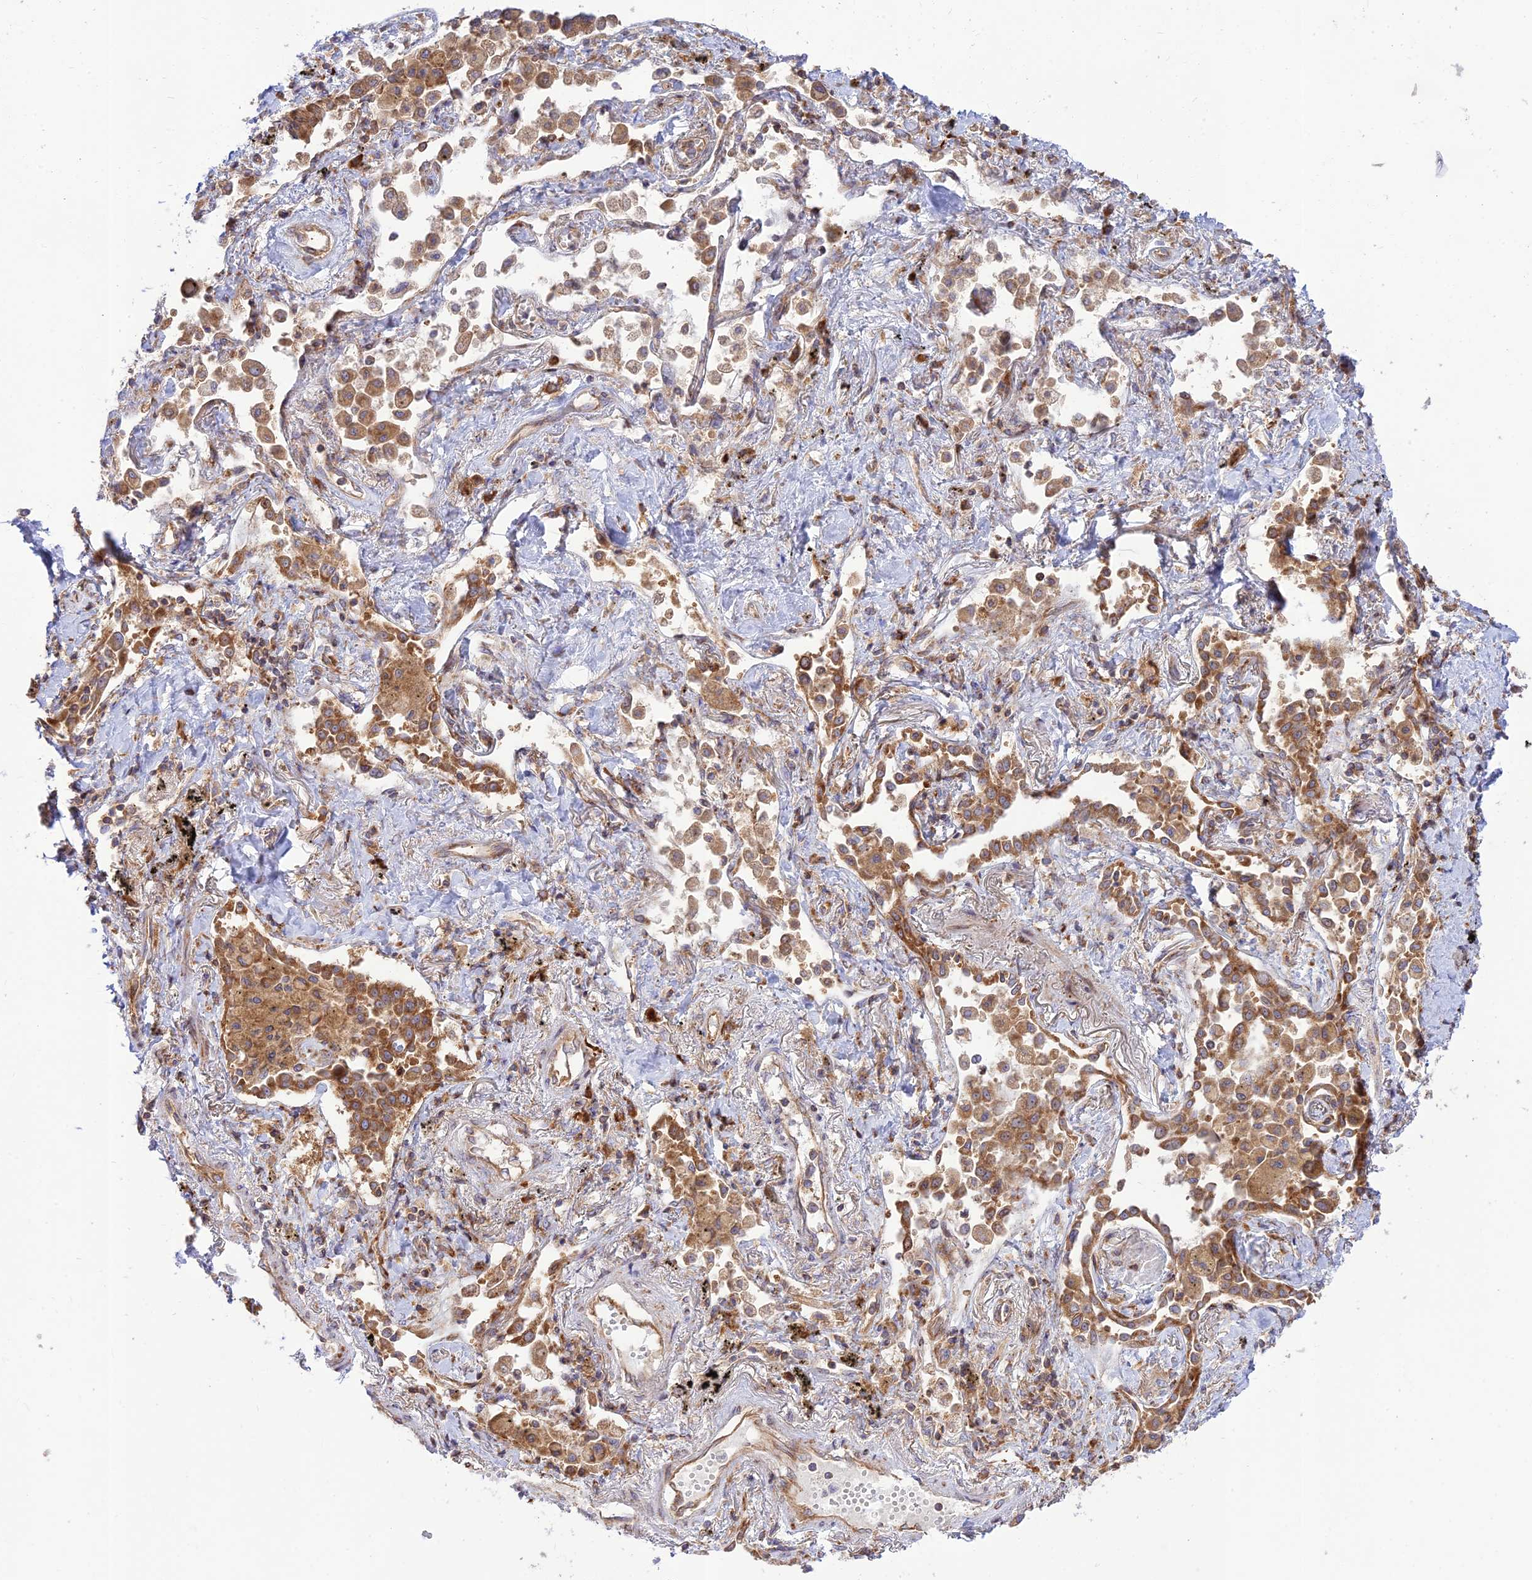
{"staining": {"intensity": "moderate", "quantity": ">75%", "location": "cytoplasmic/membranous"}, "tissue": "lung cancer", "cell_type": "Tumor cells", "image_type": "cancer", "snomed": [{"axis": "morphology", "description": "Adenocarcinoma, NOS"}, {"axis": "topography", "description": "Lung"}], "caption": "Tumor cells reveal medium levels of moderate cytoplasmic/membranous expression in about >75% of cells in lung cancer.", "gene": "PIMREG", "patient": {"sex": "male", "age": 67}}